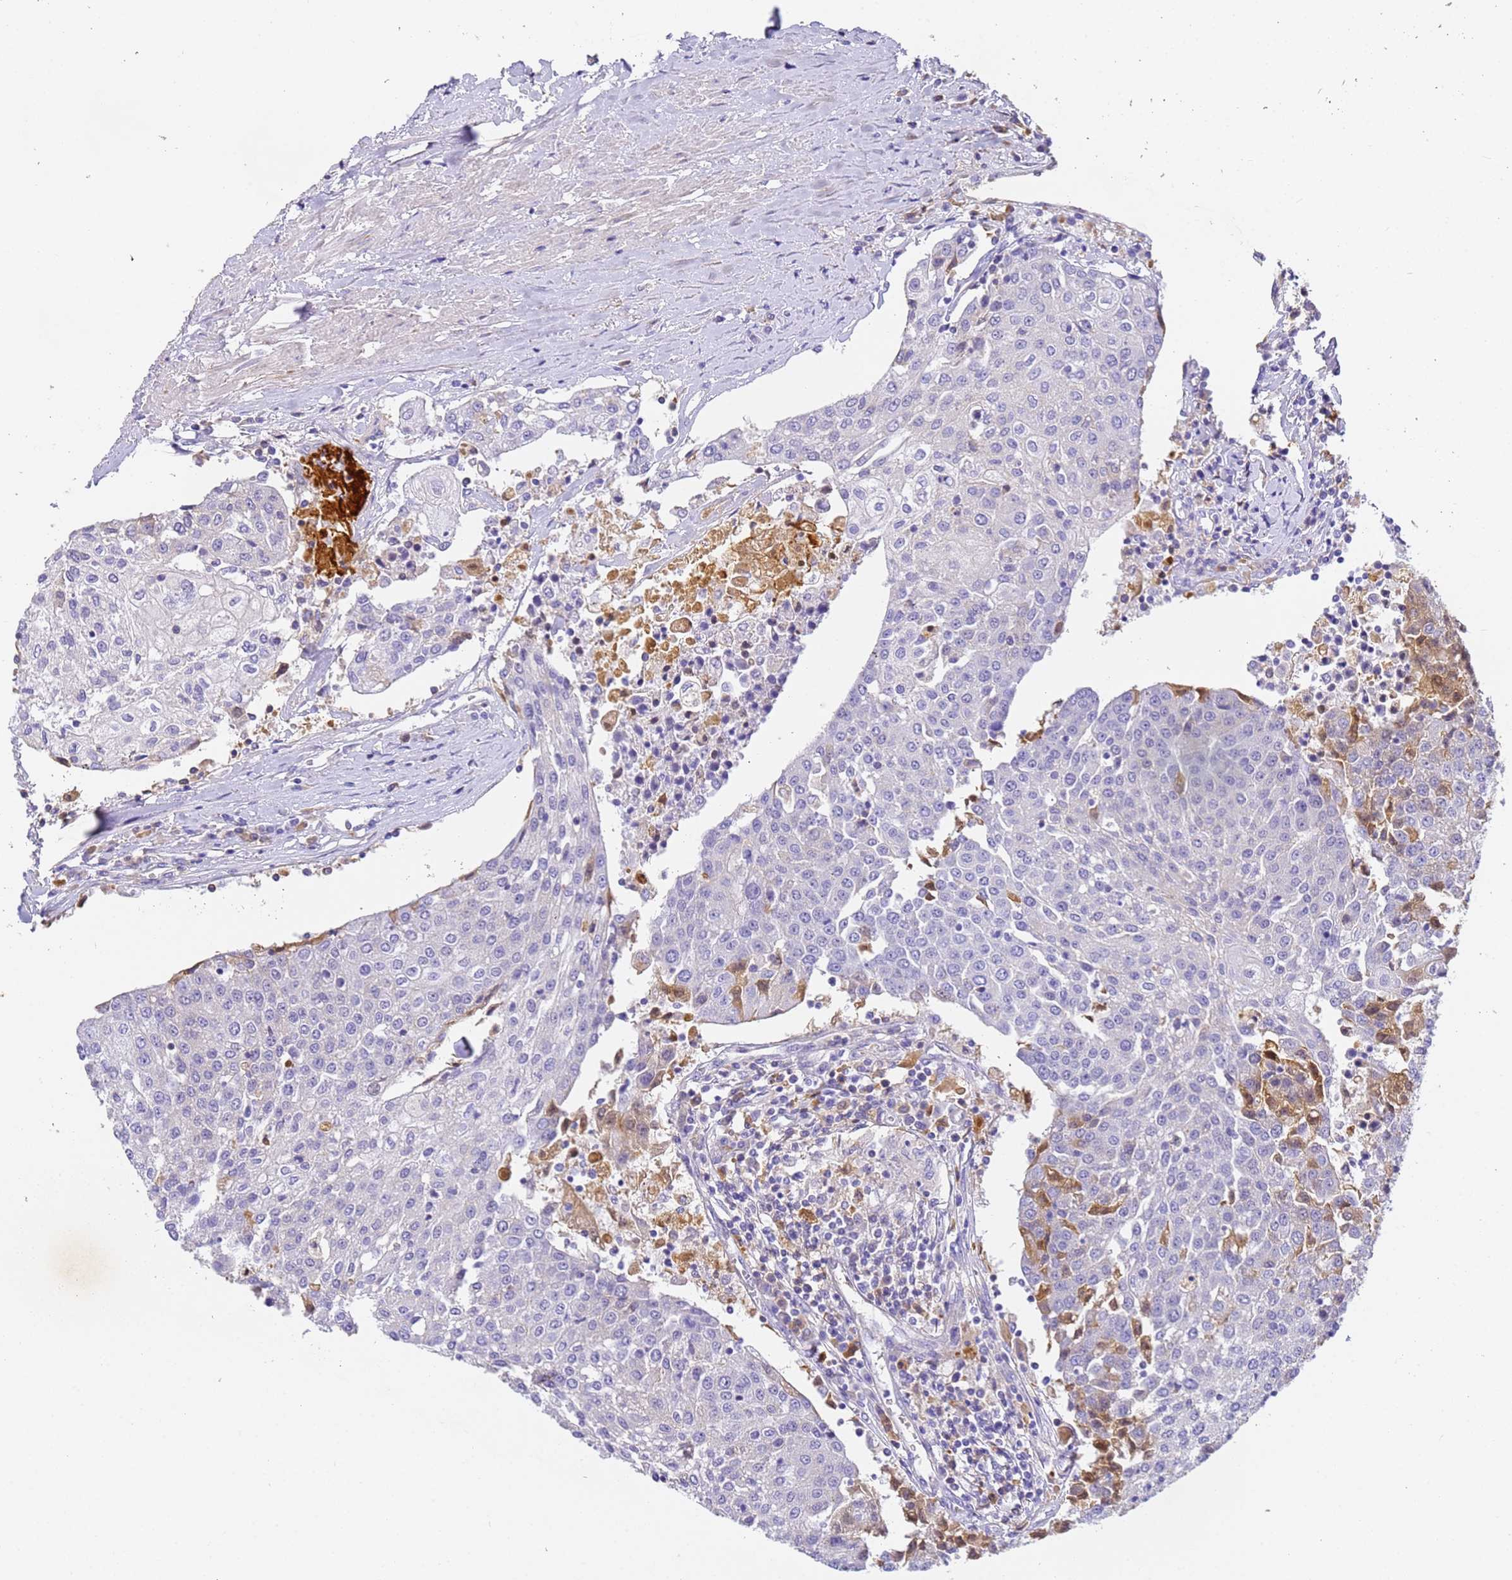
{"staining": {"intensity": "negative", "quantity": "none", "location": "none"}, "tissue": "urothelial cancer", "cell_type": "Tumor cells", "image_type": "cancer", "snomed": [{"axis": "morphology", "description": "Urothelial carcinoma, High grade"}, {"axis": "topography", "description": "Urinary bladder"}], "caption": "IHC photomicrograph of human urothelial carcinoma (high-grade) stained for a protein (brown), which displays no positivity in tumor cells. The staining was performed using DAB (3,3'-diaminobenzidine) to visualize the protein expression in brown, while the nuclei were stained in blue with hematoxylin (Magnification: 20x).", "gene": "CFHR2", "patient": {"sex": "female", "age": 85}}